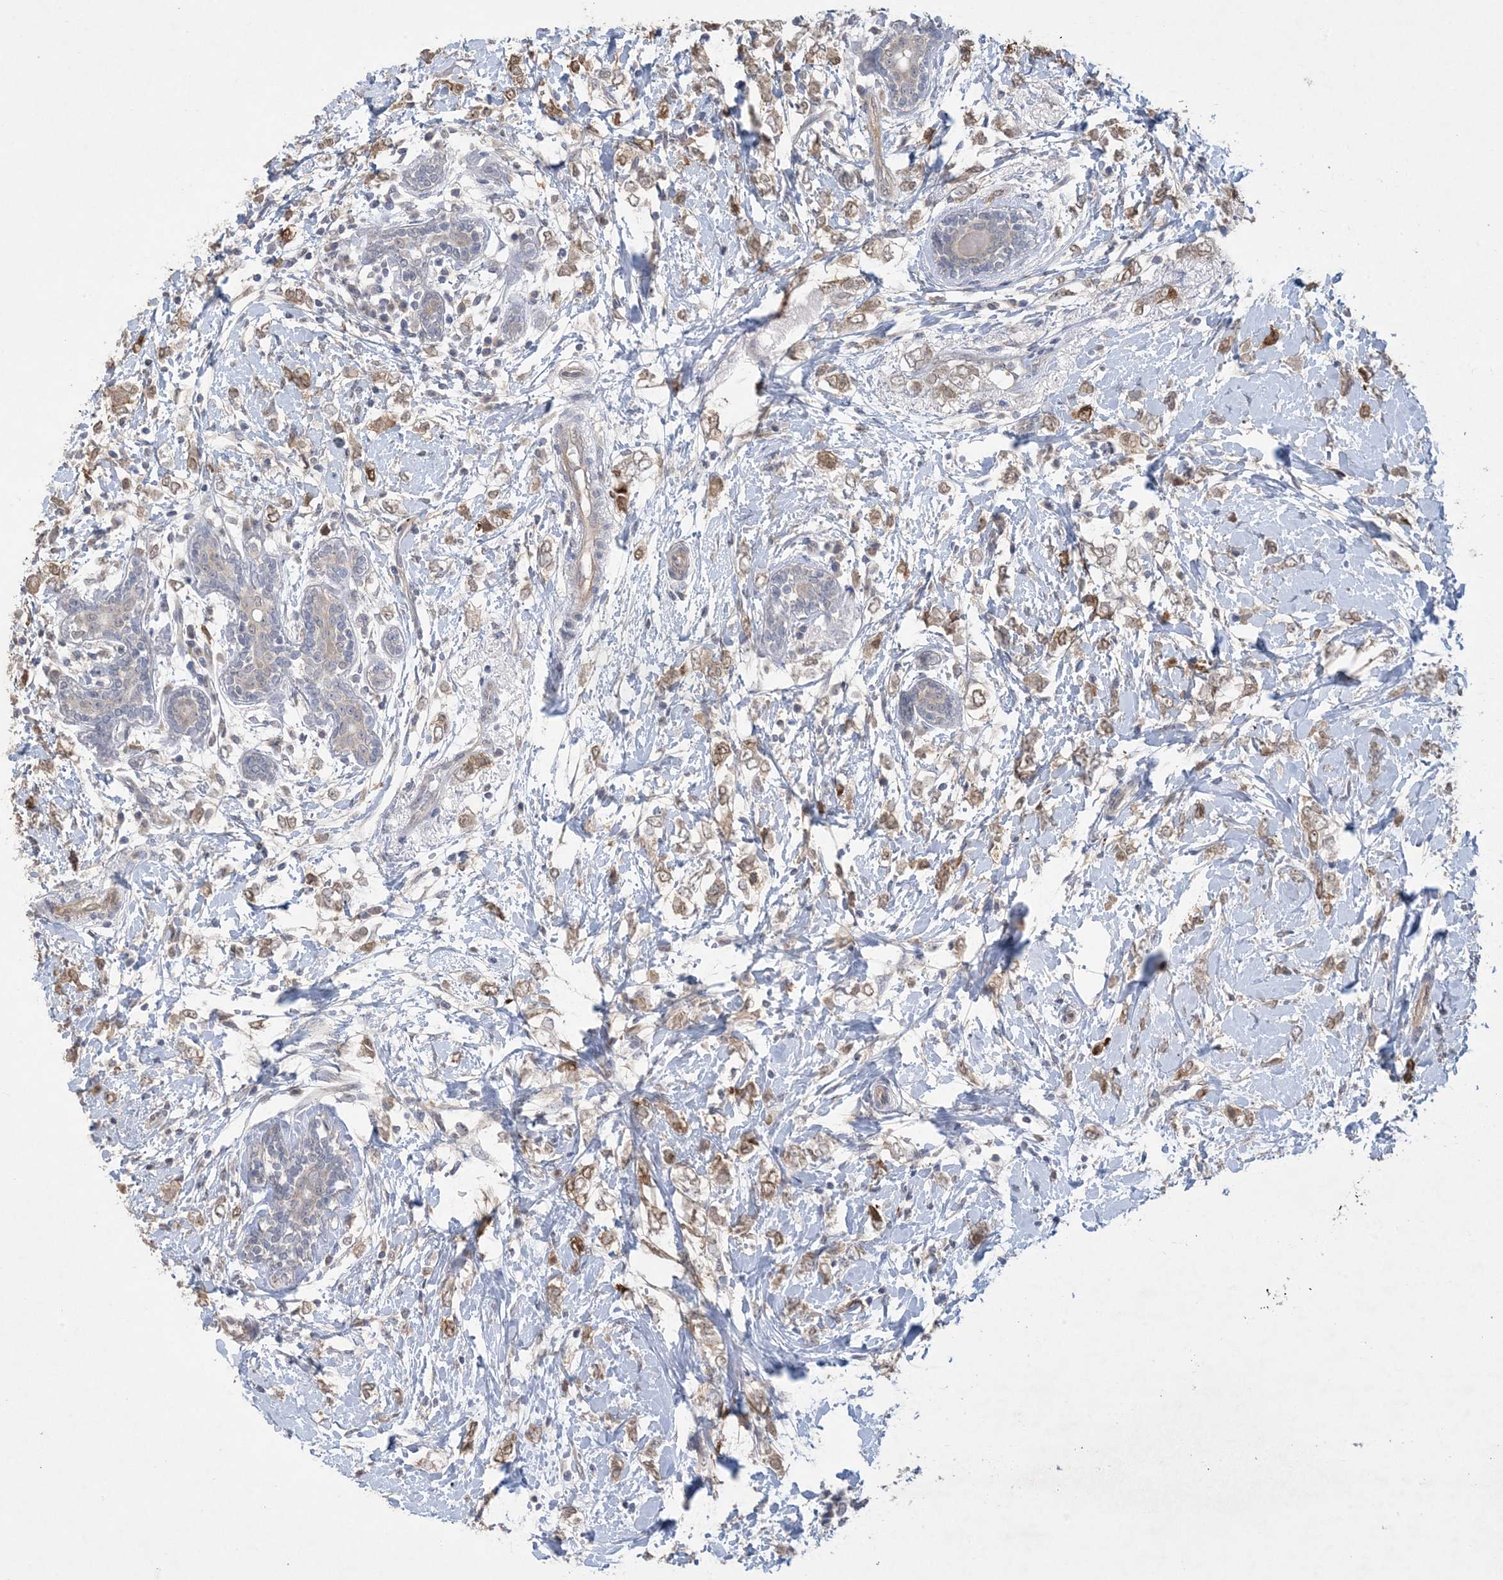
{"staining": {"intensity": "weak", "quantity": ">75%", "location": "cytoplasmic/membranous,nuclear"}, "tissue": "breast cancer", "cell_type": "Tumor cells", "image_type": "cancer", "snomed": [{"axis": "morphology", "description": "Normal tissue, NOS"}, {"axis": "morphology", "description": "Lobular carcinoma"}, {"axis": "topography", "description": "Breast"}], "caption": "The photomicrograph demonstrates staining of breast cancer, revealing weak cytoplasmic/membranous and nuclear protein positivity (brown color) within tumor cells.", "gene": "HMGCS1", "patient": {"sex": "female", "age": 47}}